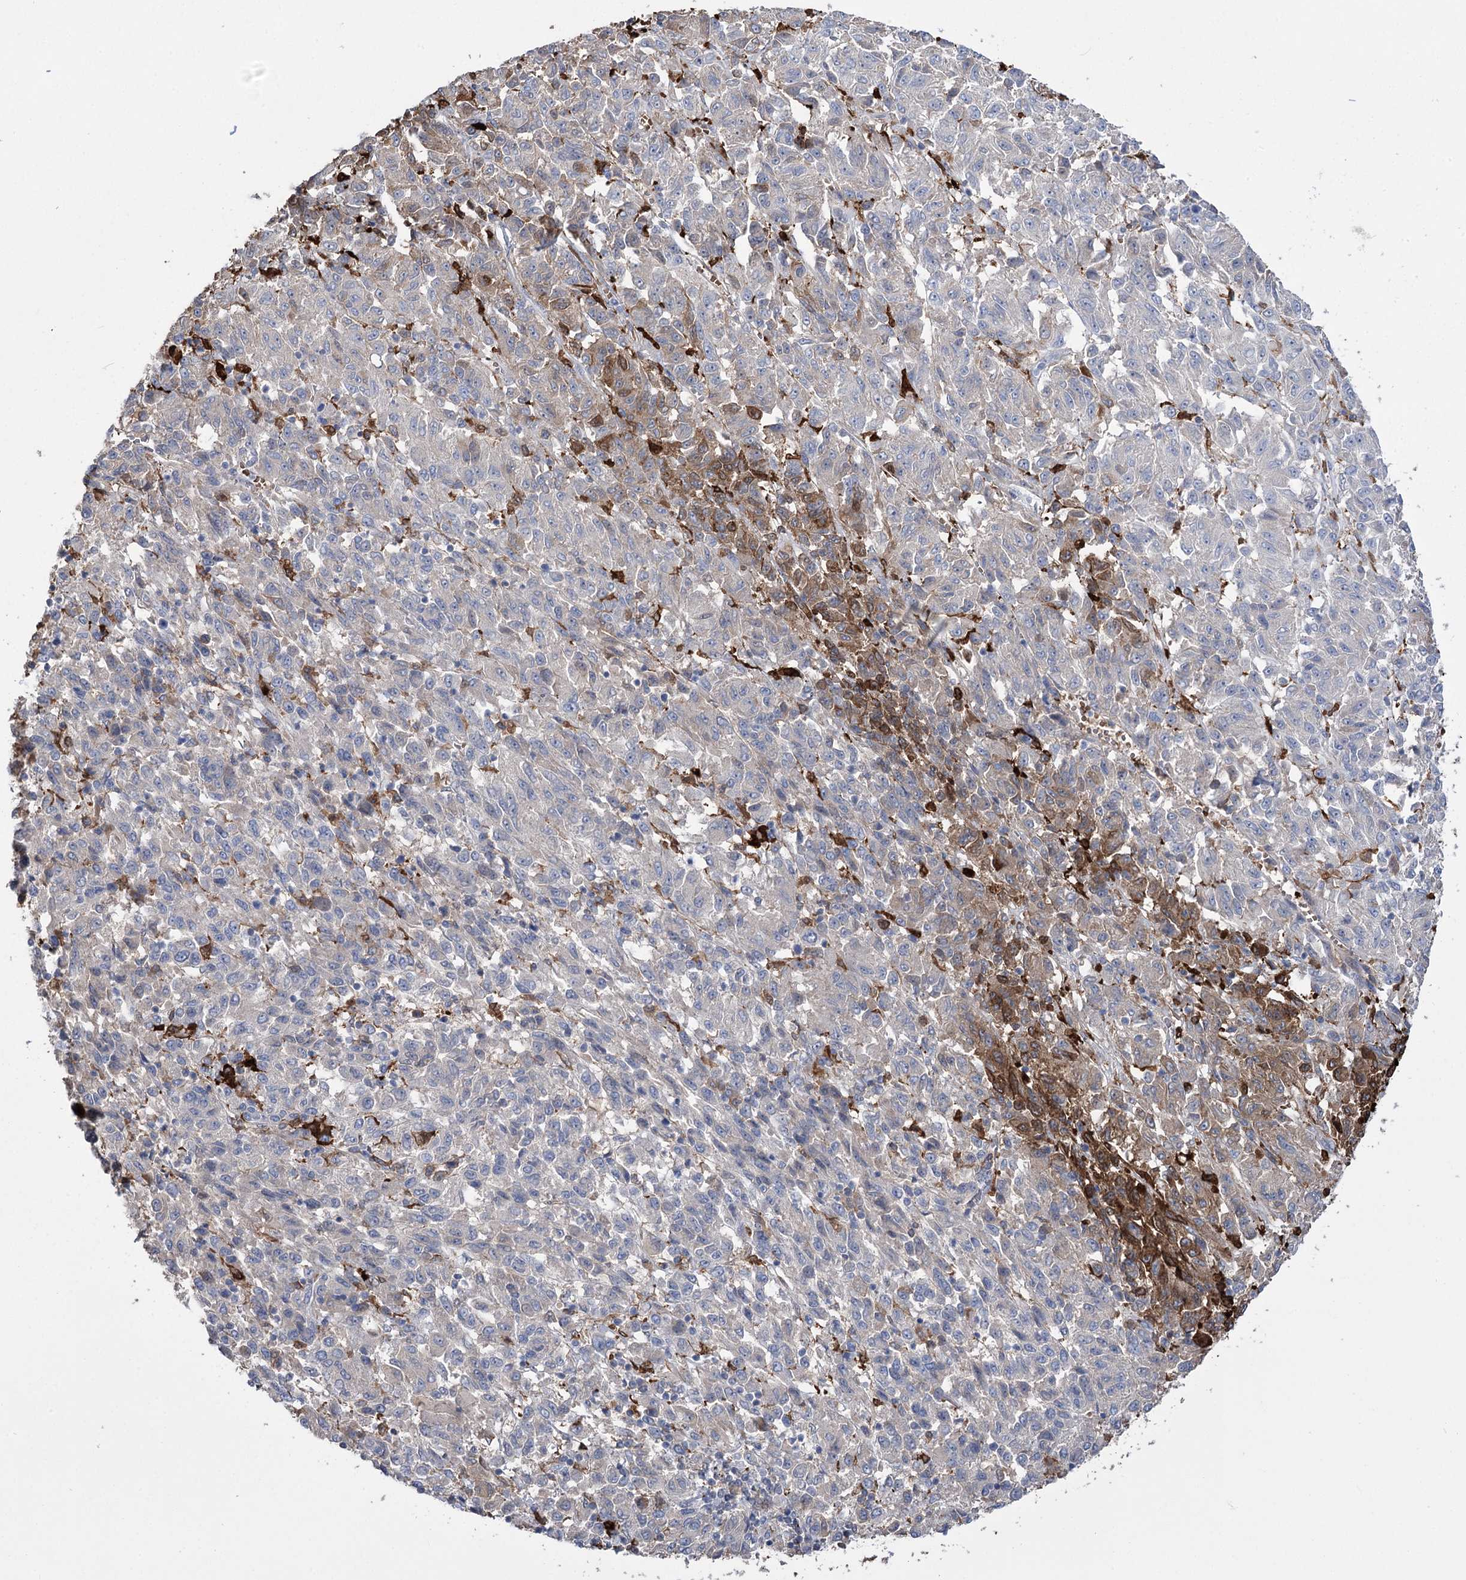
{"staining": {"intensity": "negative", "quantity": "none", "location": "none"}, "tissue": "melanoma", "cell_type": "Tumor cells", "image_type": "cancer", "snomed": [{"axis": "morphology", "description": "Malignant melanoma, Metastatic site"}, {"axis": "topography", "description": "Lung"}], "caption": "IHC photomicrograph of neoplastic tissue: human melanoma stained with DAB (3,3'-diaminobenzidine) reveals no significant protein expression in tumor cells.", "gene": "ZNF622", "patient": {"sex": "male", "age": 64}}